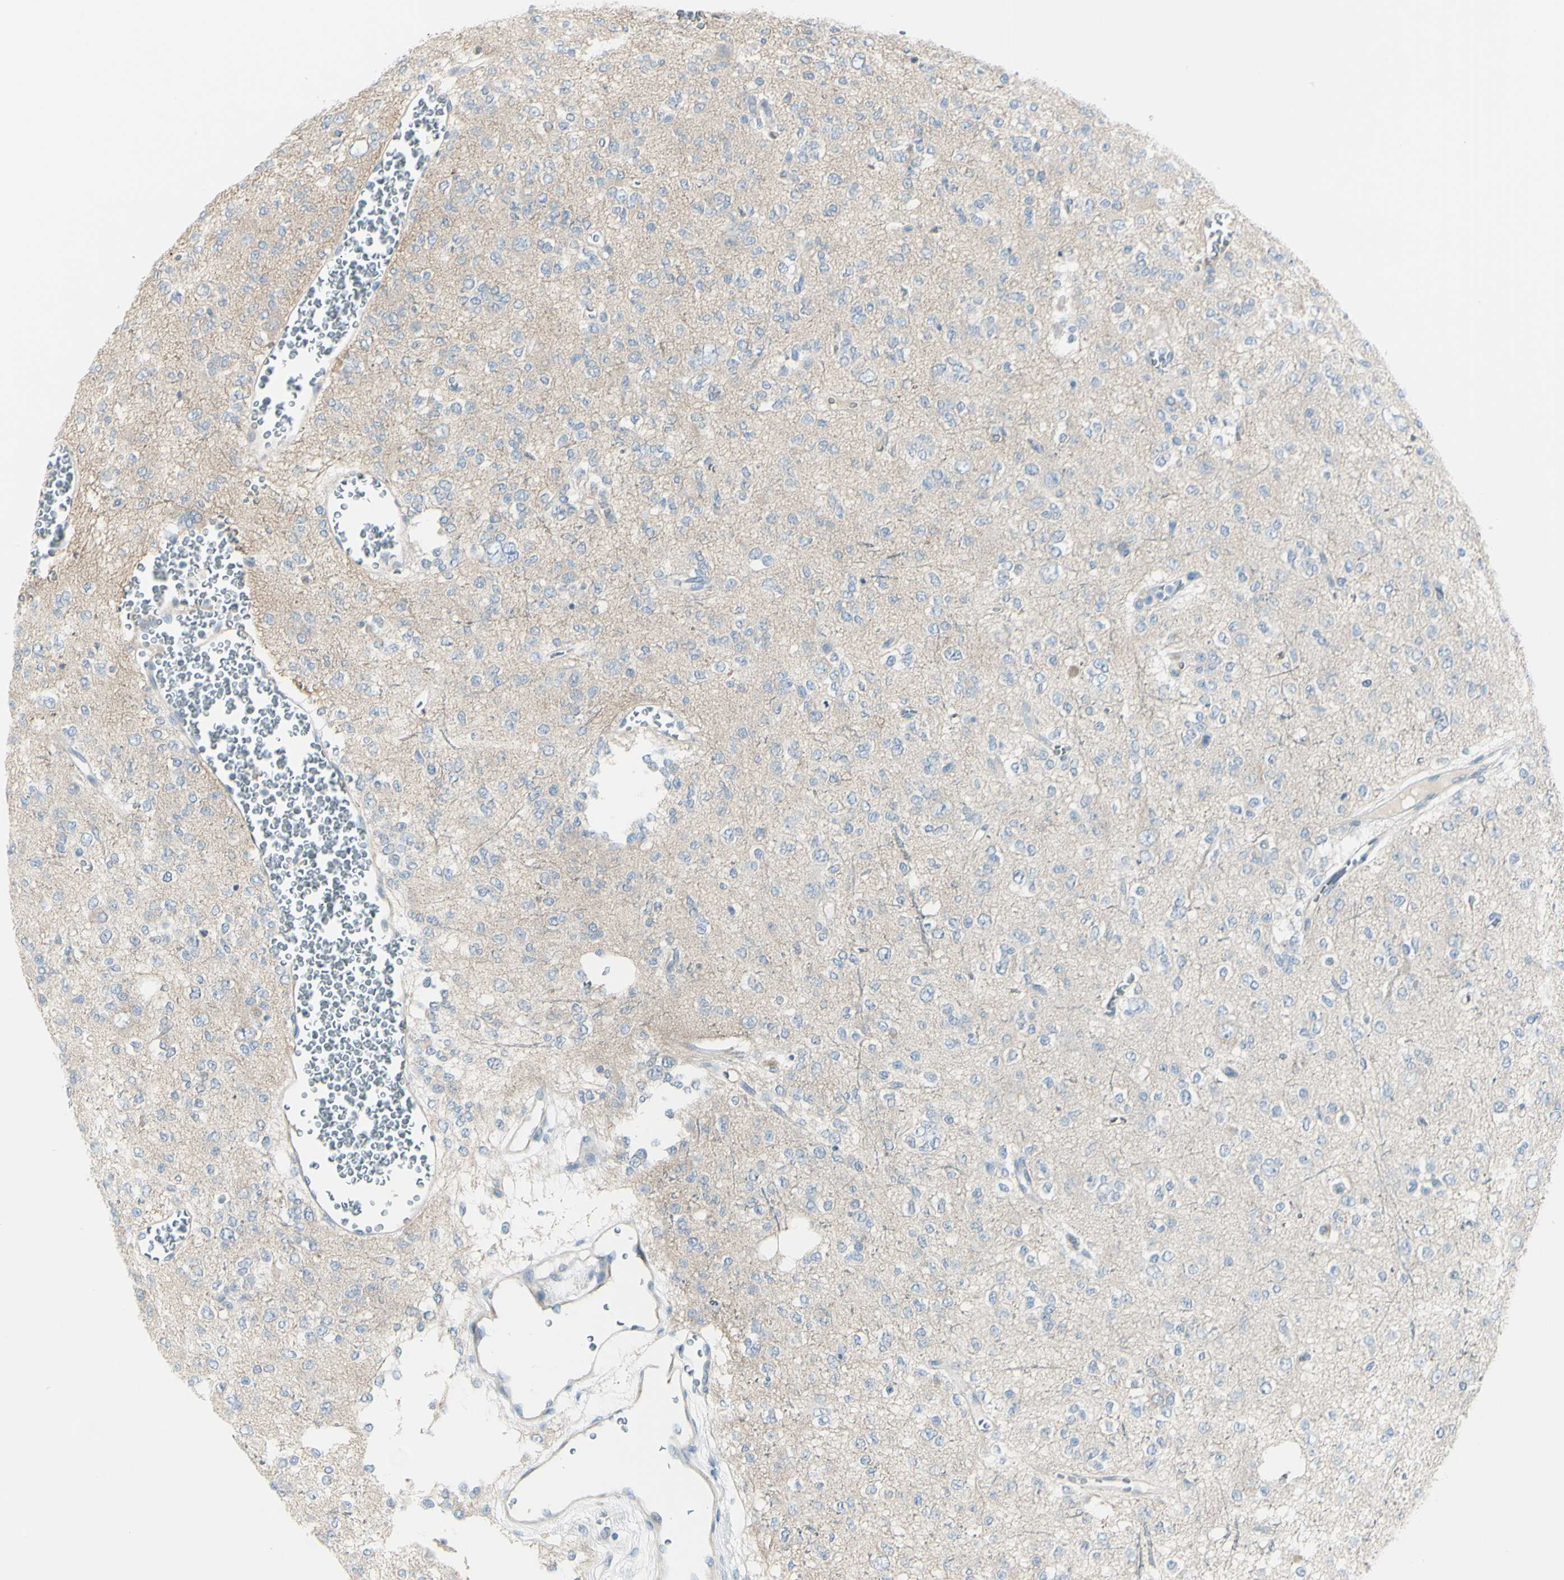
{"staining": {"intensity": "negative", "quantity": "none", "location": "none"}, "tissue": "glioma", "cell_type": "Tumor cells", "image_type": "cancer", "snomed": [{"axis": "morphology", "description": "Glioma, malignant, Low grade"}, {"axis": "topography", "description": "Brain"}], "caption": "High magnification brightfield microscopy of low-grade glioma (malignant) stained with DAB (3,3'-diaminobenzidine) (brown) and counterstained with hematoxylin (blue): tumor cells show no significant expression. (DAB immunohistochemistry visualized using brightfield microscopy, high magnification).", "gene": "LRRK1", "patient": {"sex": "male", "age": 38}}